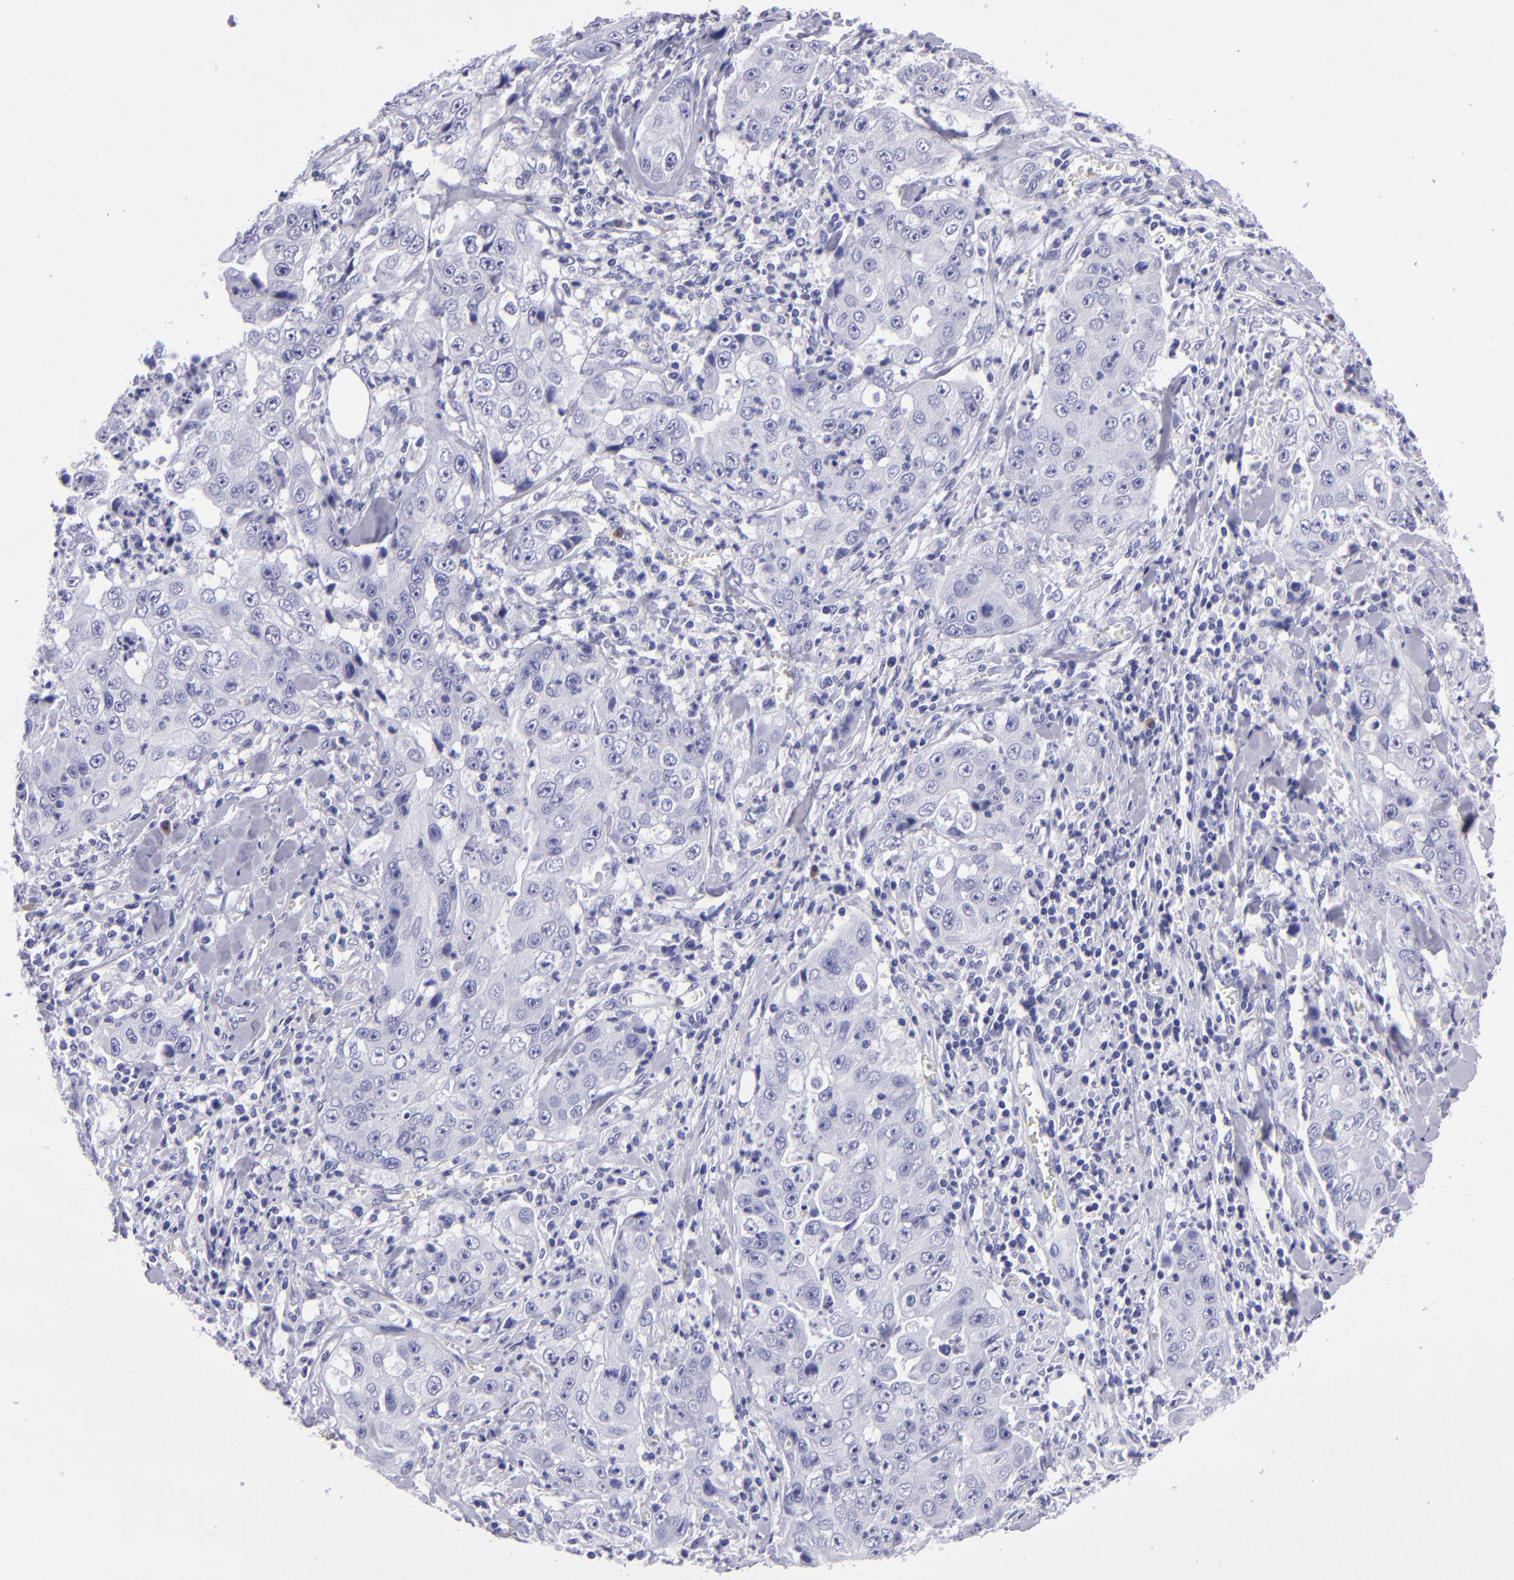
{"staining": {"intensity": "negative", "quantity": "none", "location": "none"}, "tissue": "lung cancer", "cell_type": "Tumor cells", "image_type": "cancer", "snomed": [{"axis": "morphology", "description": "Squamous cell carcinoma, NOS"}, {"axis": "topography", "description": "Lung"}], "caption": "Tumor cells show no significant protein positivity in lung cancer.", "gene": "TYRP1", "patient": {"sex": "male", "age": 64}}